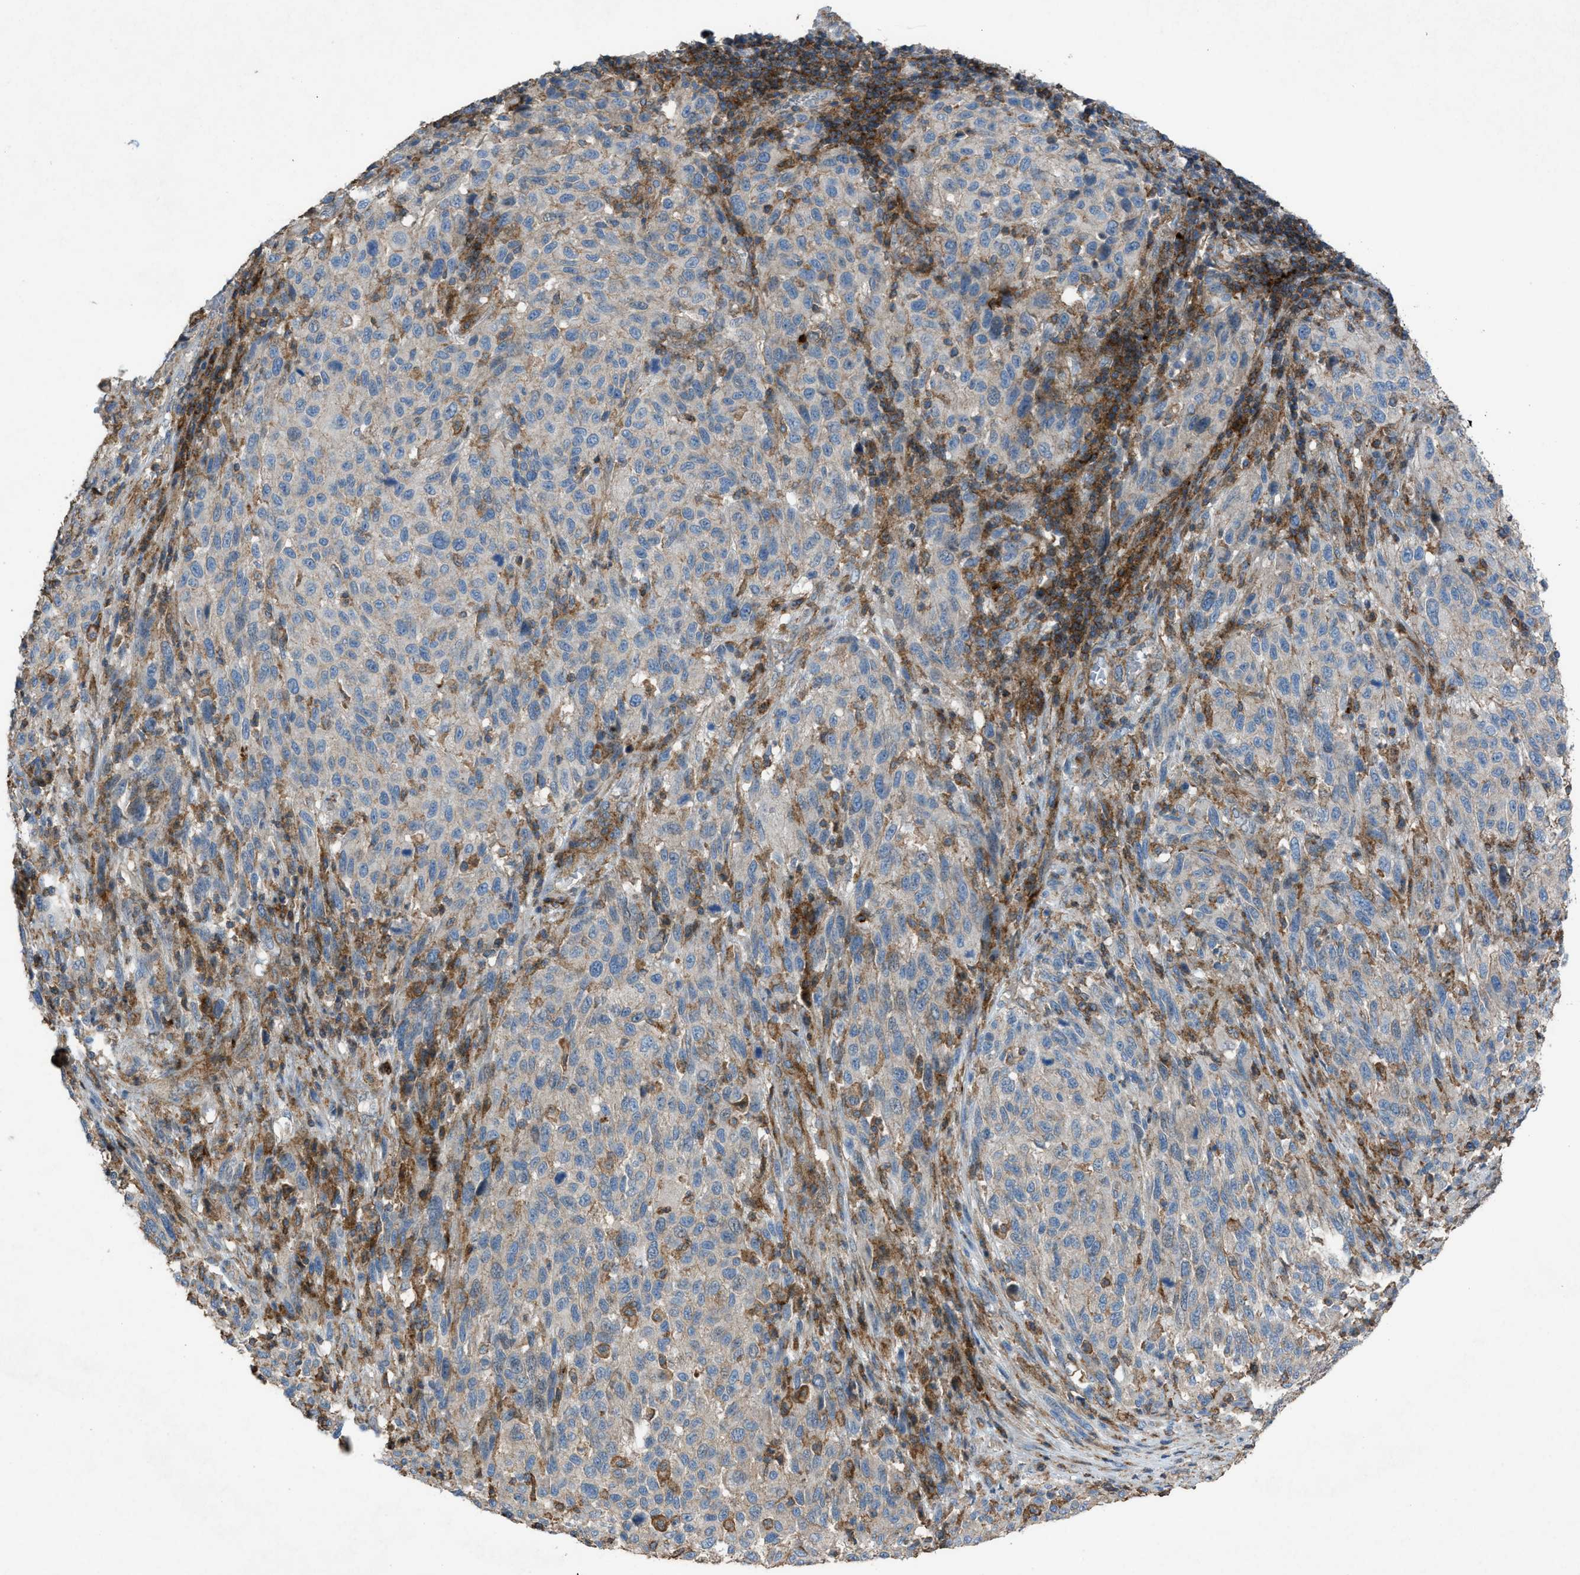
{"staining": {"intensity": "weak", "quantity": "25%-75%", "location": "cytoplasmic/membranous"}, "tissue": "melanoma", "cell_type": "Tumor cells", "image_type": "cancer", "snomed": [{"axis": "morphology", "description": "Malignant melanoma, Metastatic site"}, {"axis": "topography", "description": "Lymph node"}], "caption": "Immunohistochemical staining of human malignant melanoma (metastatic site) shows low levels of weak cytoplasmic/membranous expression in approximately 25%-75% of tumor cells.", "gene": "NCK2", "patient": {"sex": "male", "age": 61}}